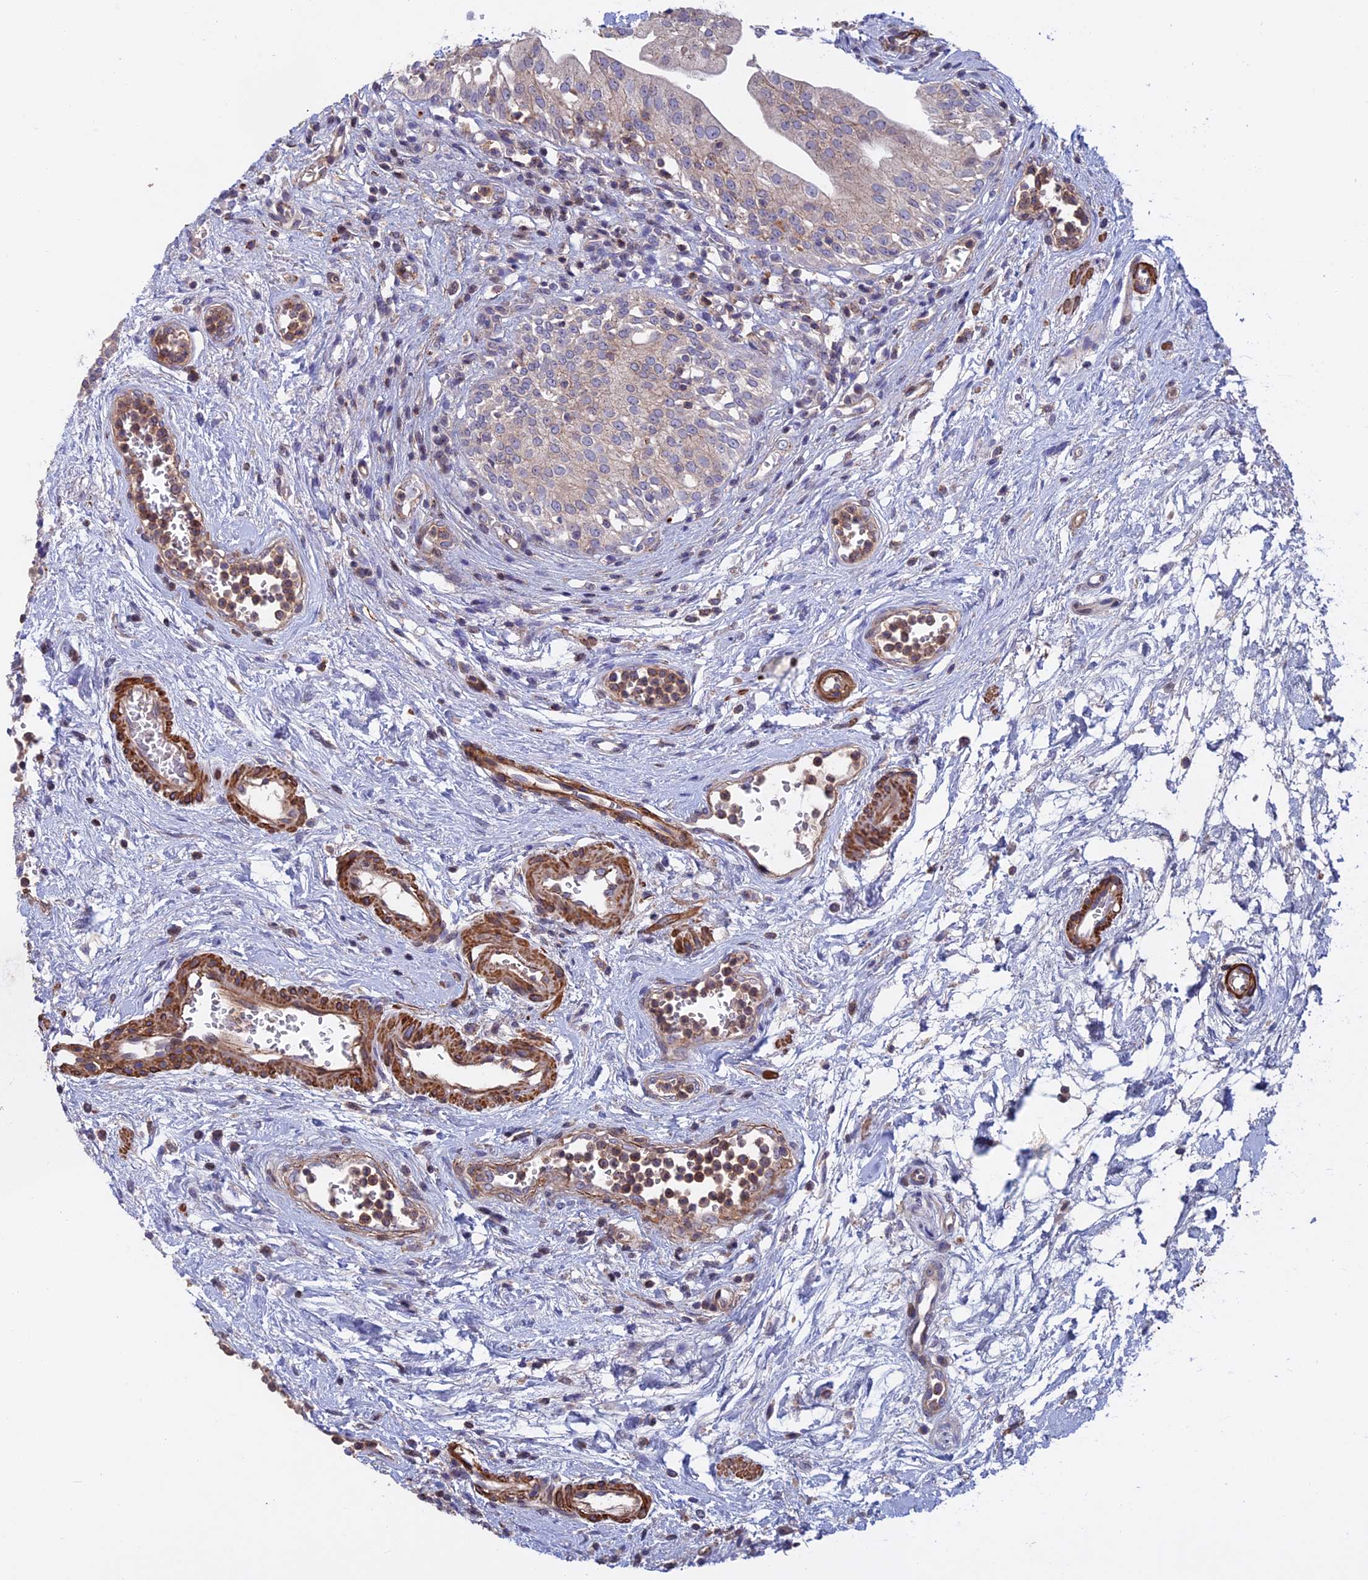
{"staining": {"intensity": "negative", "quantity": "none", "location": "none"}, "tissue": "urinary bladder", "cell_type": "Urothelial cells", "image_type": "normal", "snomed": [{"axis": "morphology", "description": "Normal tissue, NOS"}, {"axis": "morphology", "description": "Inflammation, NOS"}, {"axis": "topography", "description": "Urinary bladder"}], "caption": "Immunohistochemistry micrograph of normal urinary bladder: human urinary bladder stained with DAB (3,3'-diaminobenzidine) exhibits no significant protein positivity in urothelial cells.", "gene": "LYPD5", "patient": {"sex": "male", "age": 63}}